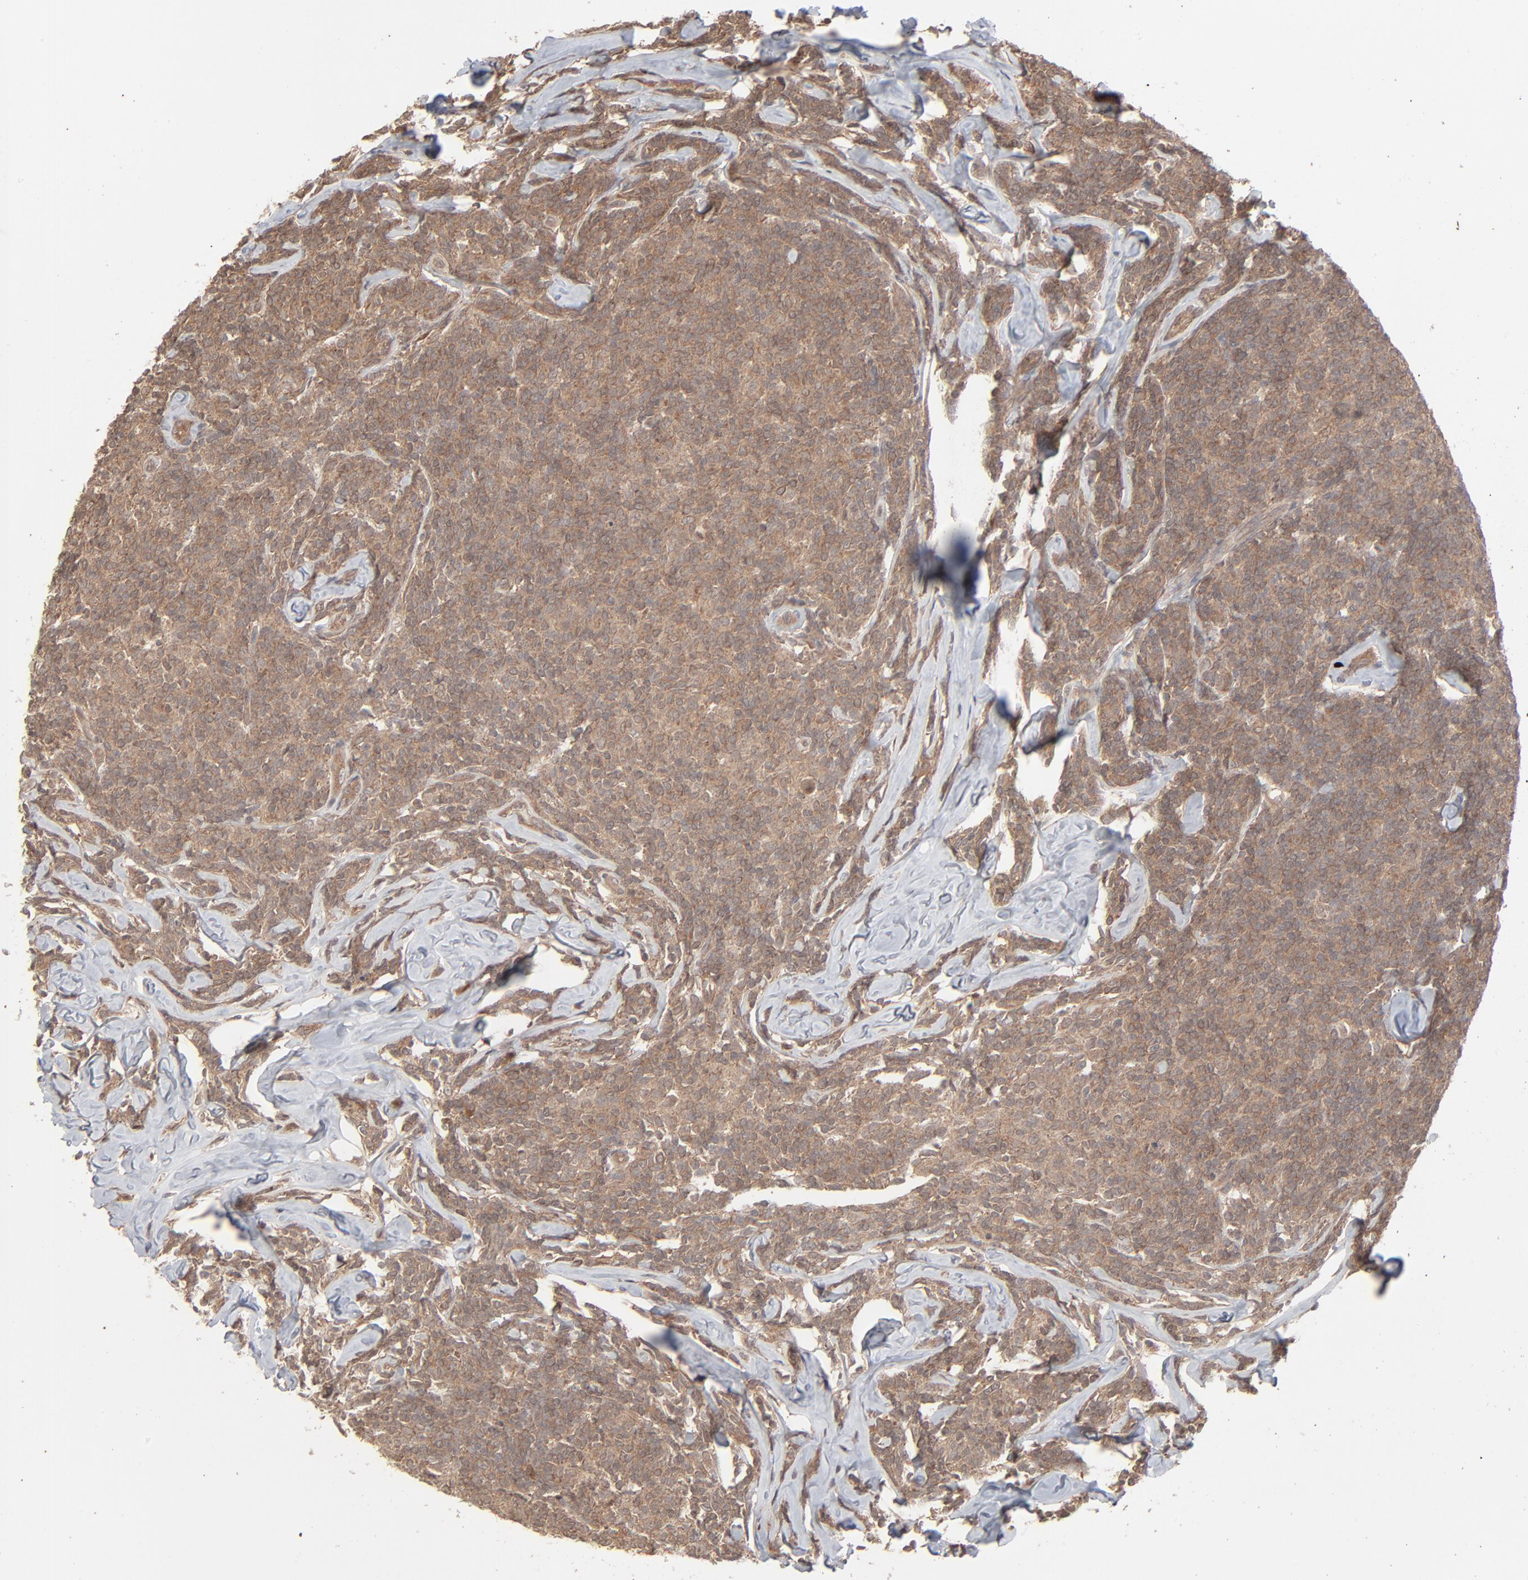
{"staining": {"intensity": "moderate", "quantity": ">75%", "location": "cytoplasmic/membranous"}, "tissue": "lymphoma", "cell_type": "Tumor cells", "image_type": "cancer", "snomed": [{"axis": "morphology", "description": "Malignant lymphoma, non-Hodgkin's type, Low grade"}, {"axis": "topography", "description": "Lymph node"}], "caption": "A micrograph showing moderate cytoplasmic/membranous staining in approximately >75% of tumor cells in lymphoma, as visualized by brown immunohistochemical staining.", "gene": "SCFD1", "patient": {"sex": "female", "age": 56}}